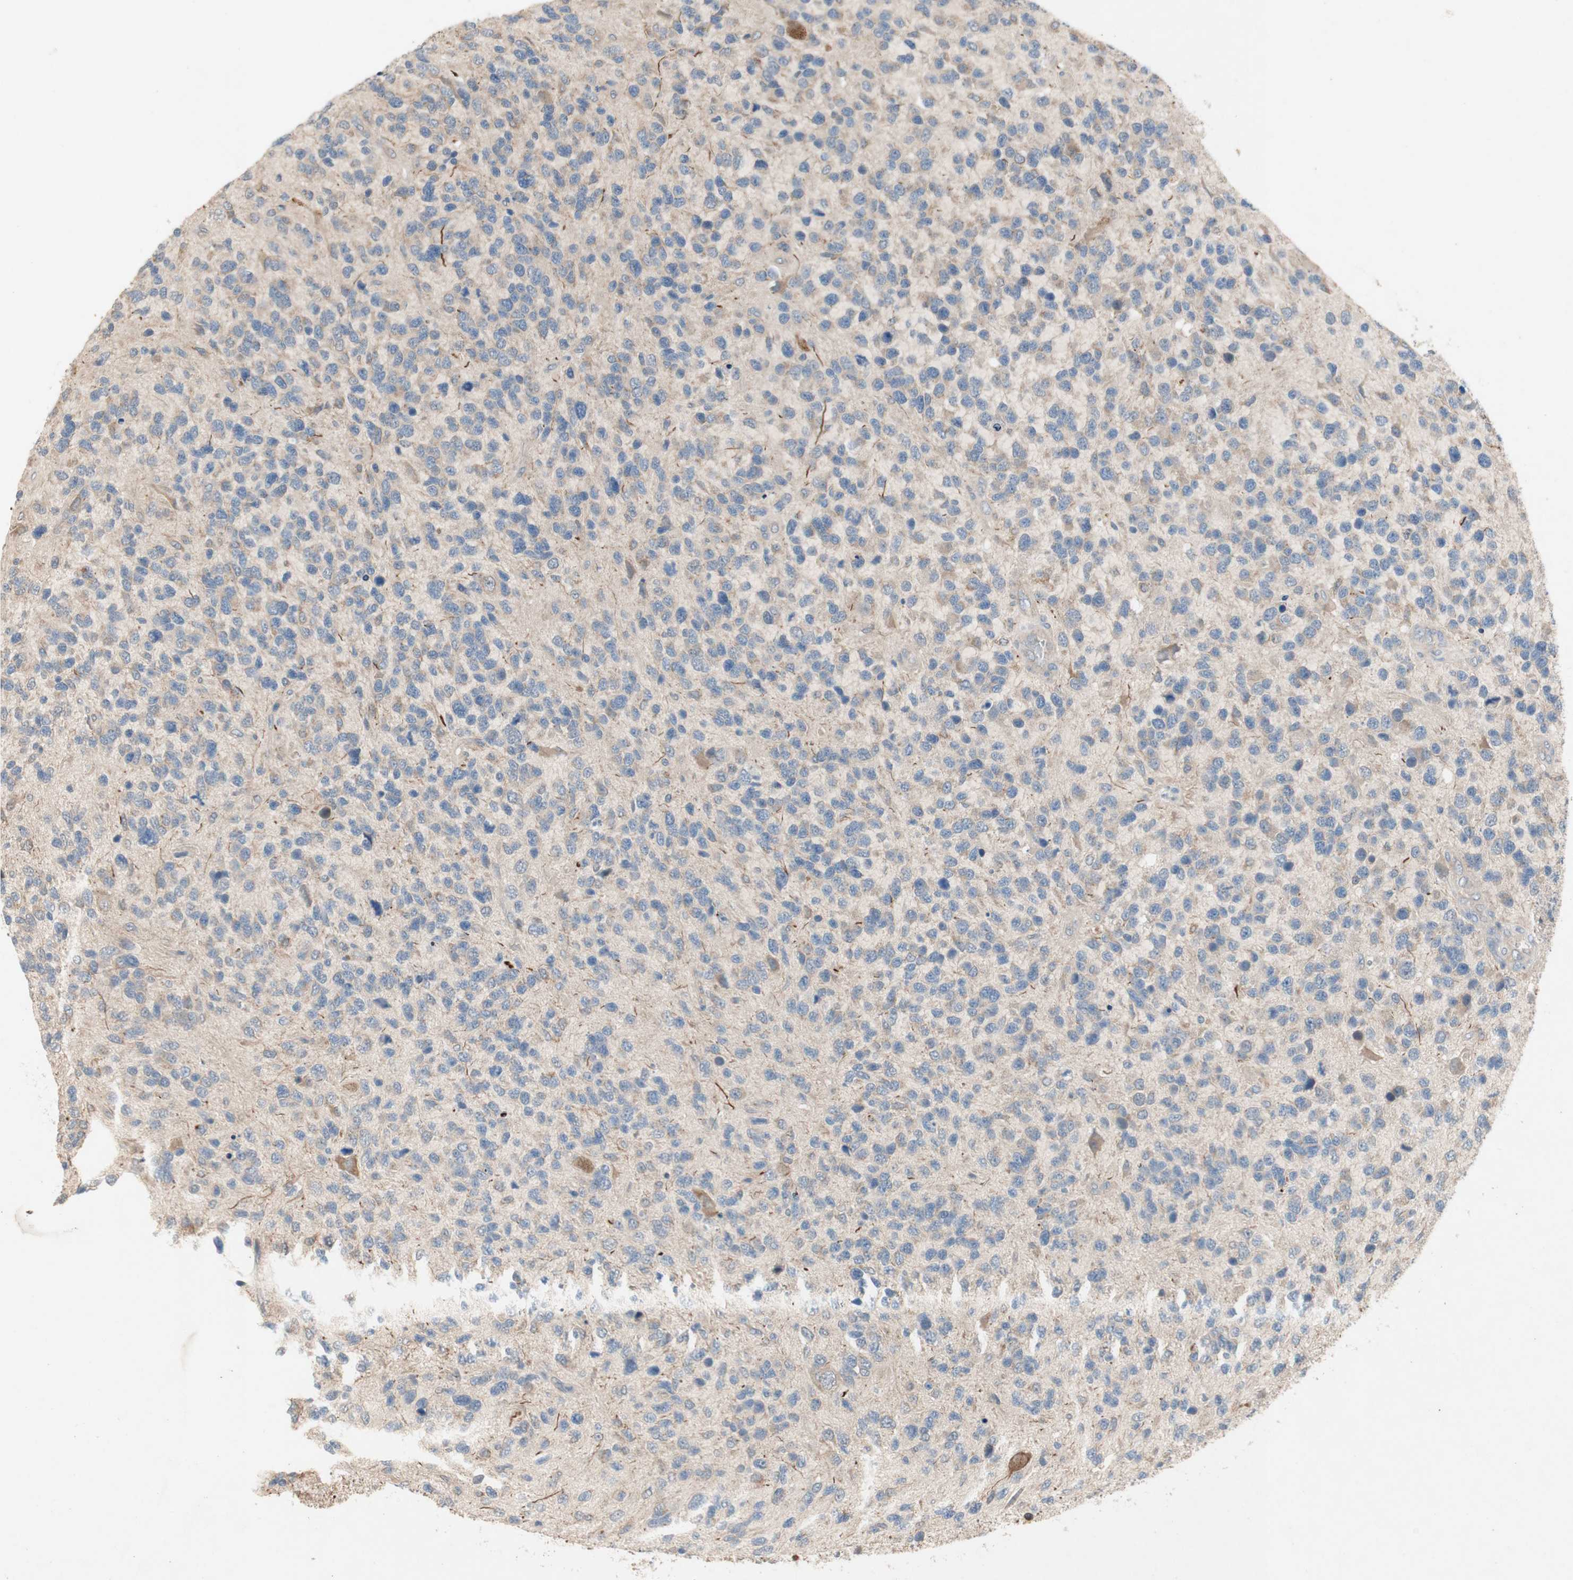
{"staining": {"intensity": "weak", "quantity": "<25%", "location": "cytoplasmic/membranous"}, "tissue": "glioma", "cell_type": "Tumor cells", "image_type": "cancer", "snomed": [{"axis": "morphology", "description": "Glioma, malignant, High grade"}, {"axis": "topography", "description": "Brain"}], "caption": "Immunohistochemical staining of malignant high-grade glioma shows no significant positivity in tumor cells. The staining is performed using DAB brown chromogen with nuclei counter-stained in using hematoxylin.", "gene": "NCLN", "patient": {"sex": "female", "age": 58}}